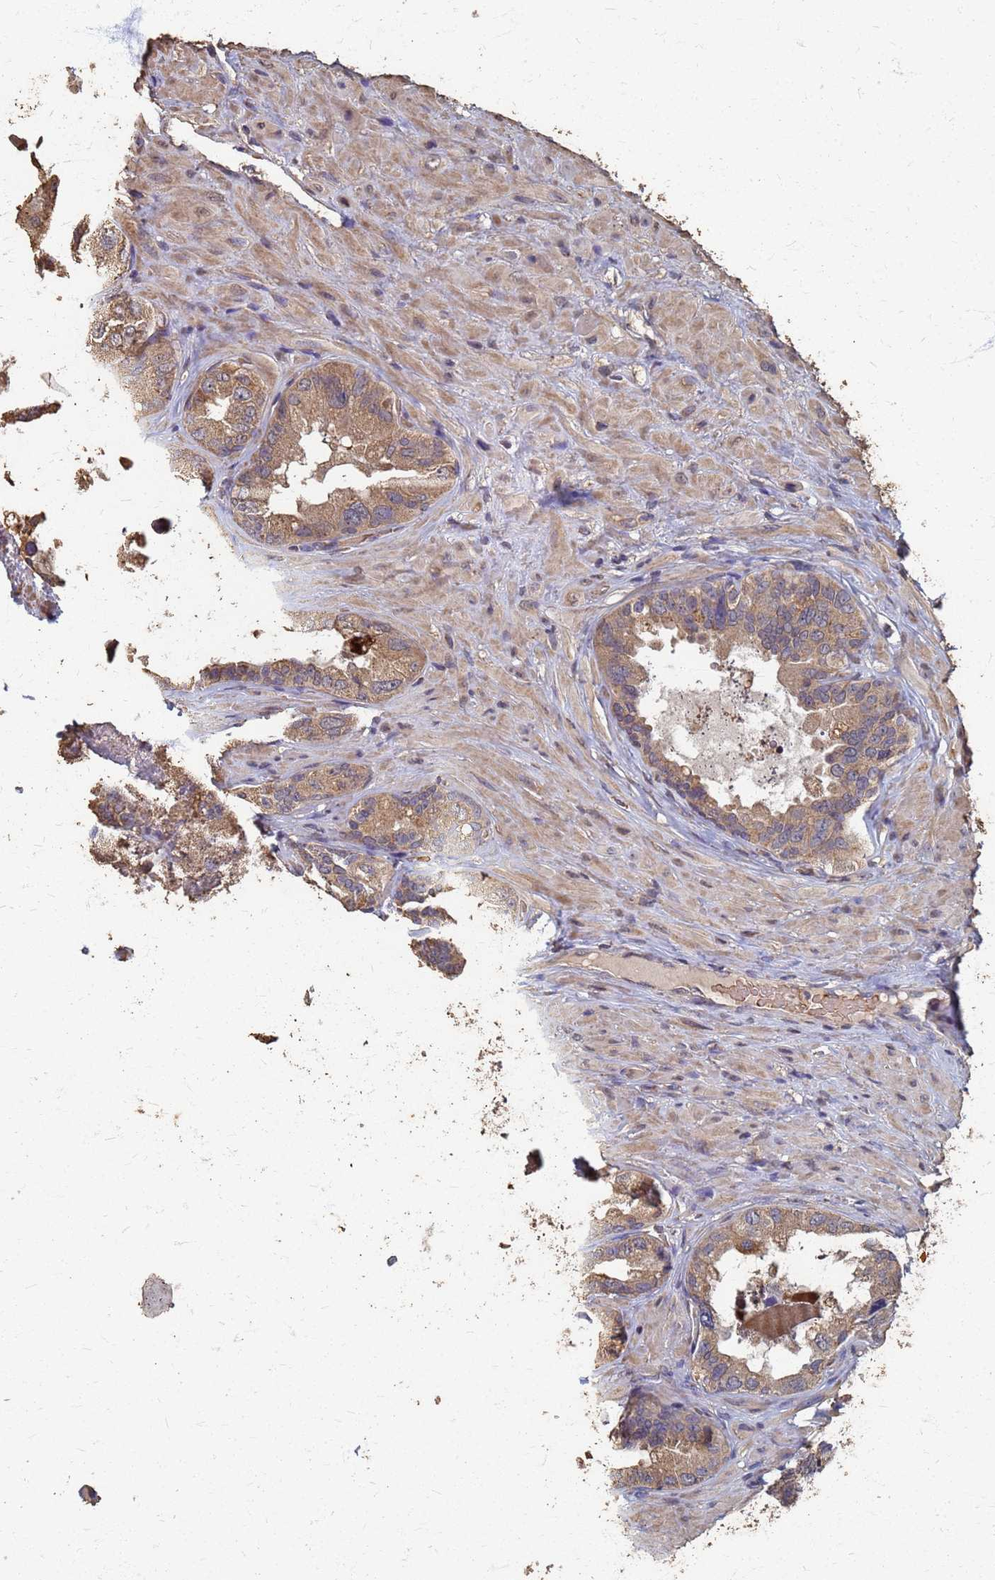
{"staining": {"intensity": "moderate", "quantity": ">75%", "location": "cytoplasmic/membranous"}, "tissue": "seminal vesicle", "cell_type": "Glandular cells", "image_type": "normal", "snomed": [{"axis": "morphology", "description": "Normal tissue, NOS"}, {"axis": "topography", "description": "Seminal veicle"}, {"axis": "topography", "description": "Peripheral nerve tissue"}], "caption": "This histopathology image exhibits IHC staining of benign seminal vesicle, with medium moderate cytoplasmic/membranous positivity in about >75% of glandular cells.", "gene": "DPH5", "patient": {"sex": "male", "age": 67}}